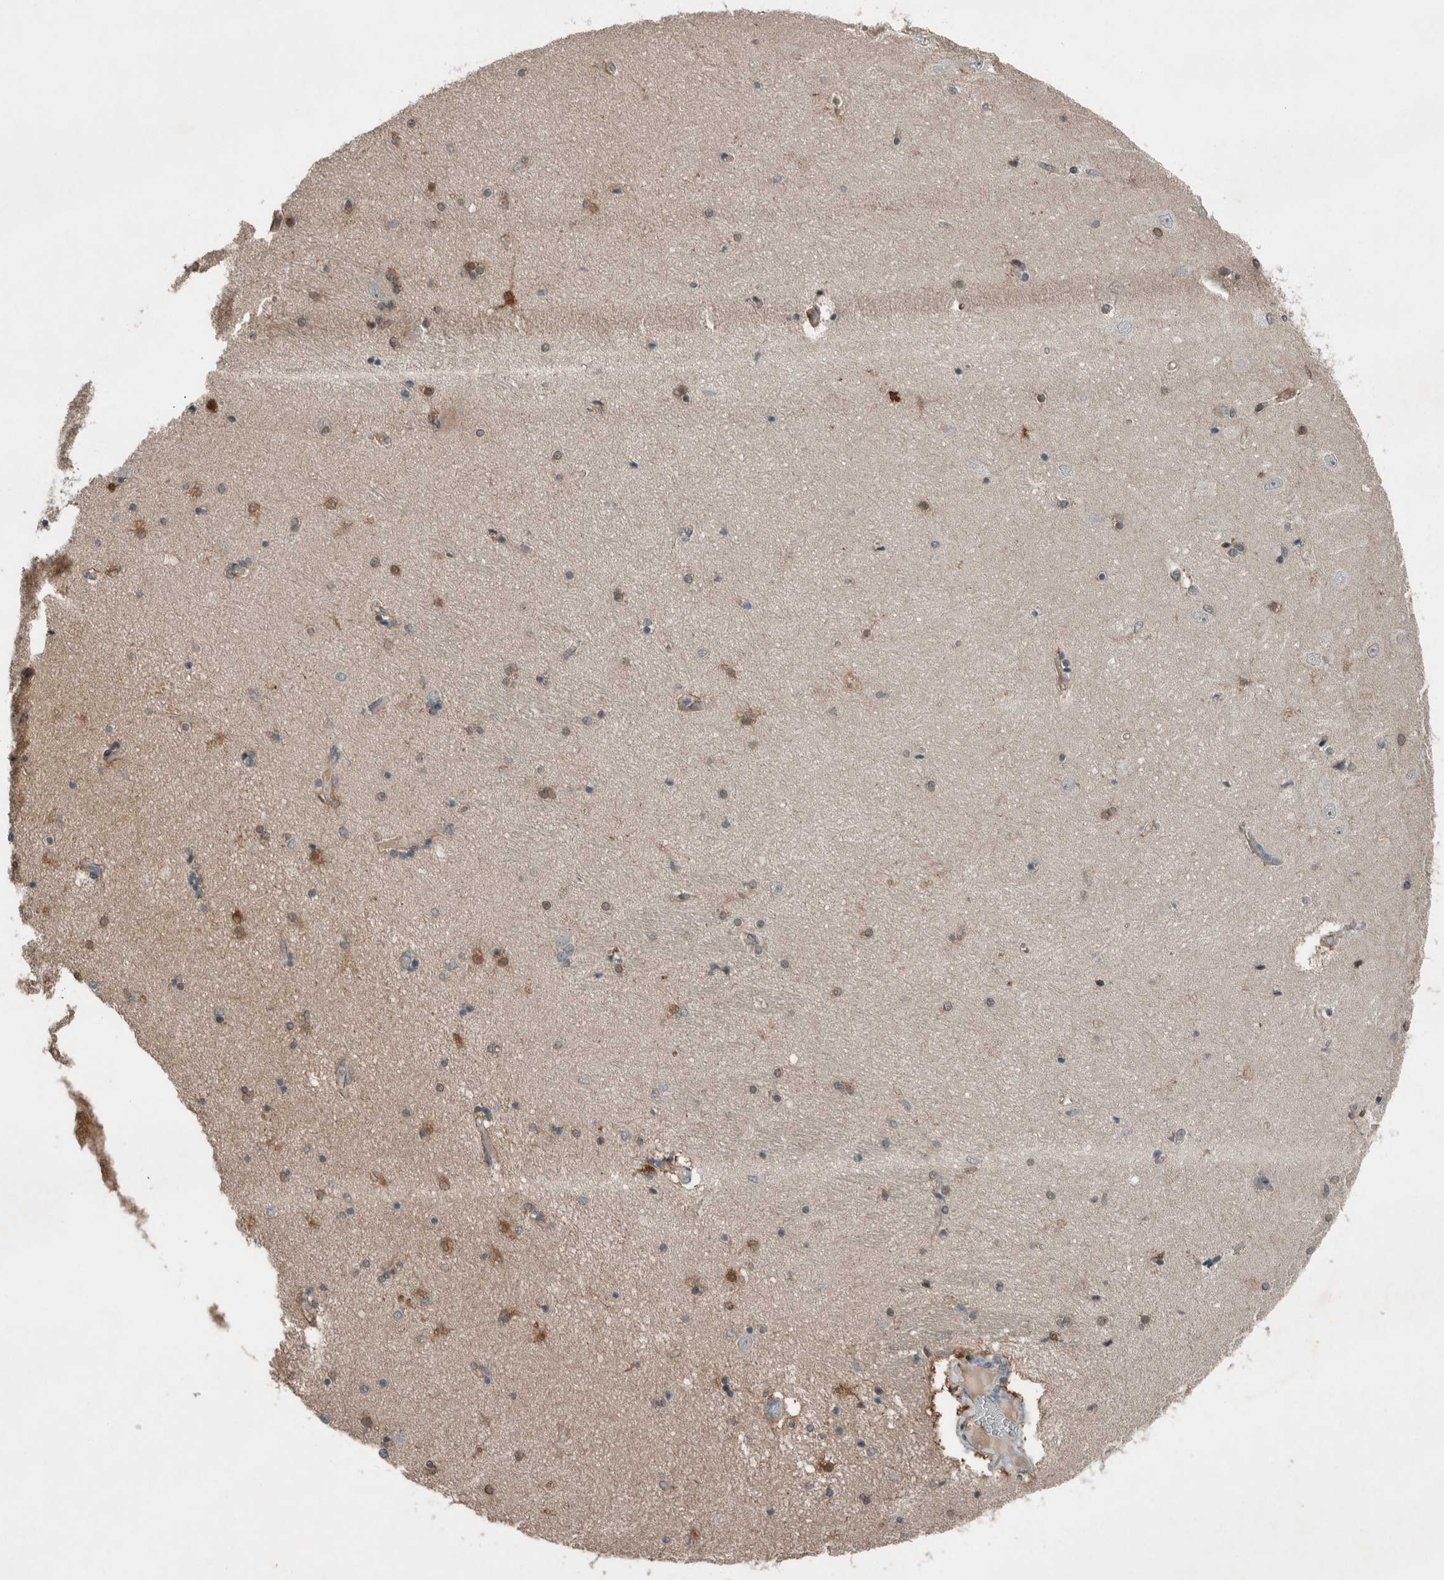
{"staining": {"intensity": "moderate", "quantity": "25%-75%", "location": "cytoplasmic/membranous,nuclear"}, "tissue": "hippocampus", "cell_type": "Glial cells", "image_type": "normal", "snomed": [{"axis": "morphology", "description": "Normal tissue, NOS"}, {"axis": "topography", "description": "Hippocampus"}], "caption": "A medium amount of moderate cytoplasmic/membranous,nuclear positivity is identified in approximately 25%-75% of glial cells in unremarkable hippocampus. Nuclei are stained in blue.", "gene": "ENSG00000285245", "patient": {"sex": "female", "age": 54}}